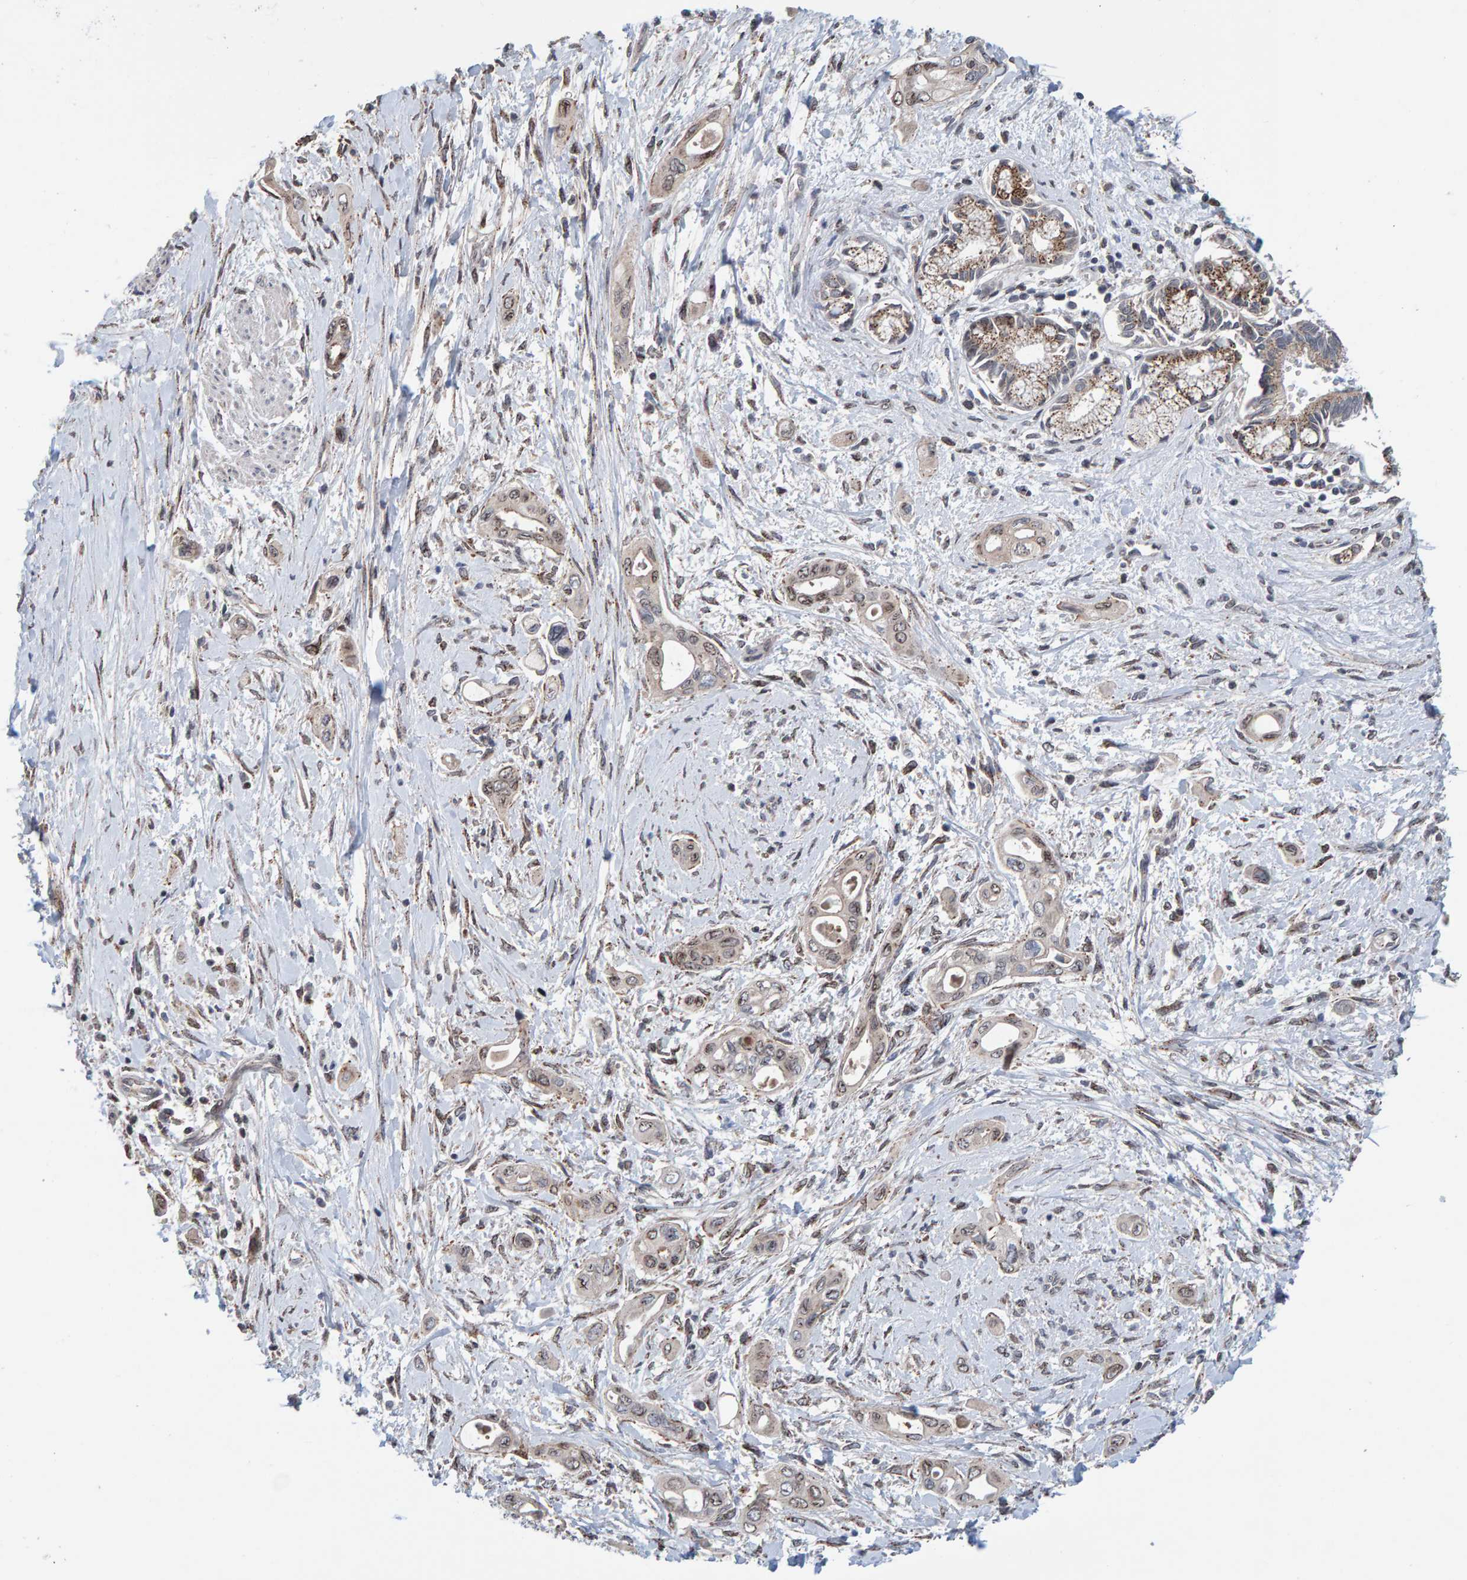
{"staining": {"intensity": "weak", "quantity": "<25%", "location": "cytoplasmic/membranous"}, "tissue": "pancreatic cancer", "cell_type": "Tumor cells", "image_type": "cancer", "snomed": [{"axis": "morphology", "description": "Adenocarcinoma, NOS"}, {"axis": "topography", "description": "Pancreas"}], "caption": "Pancreatic cancer was stained to show a protein in brown. There is no significant positivity in tumor cells. (DAB (3,3'-diaminobenzidine) immunohistochemistry (IHC) visualized using brightfield microscopy, high magnification).", "gene": "CCDC25", "patient": {"sex": "male", "age": 59}}